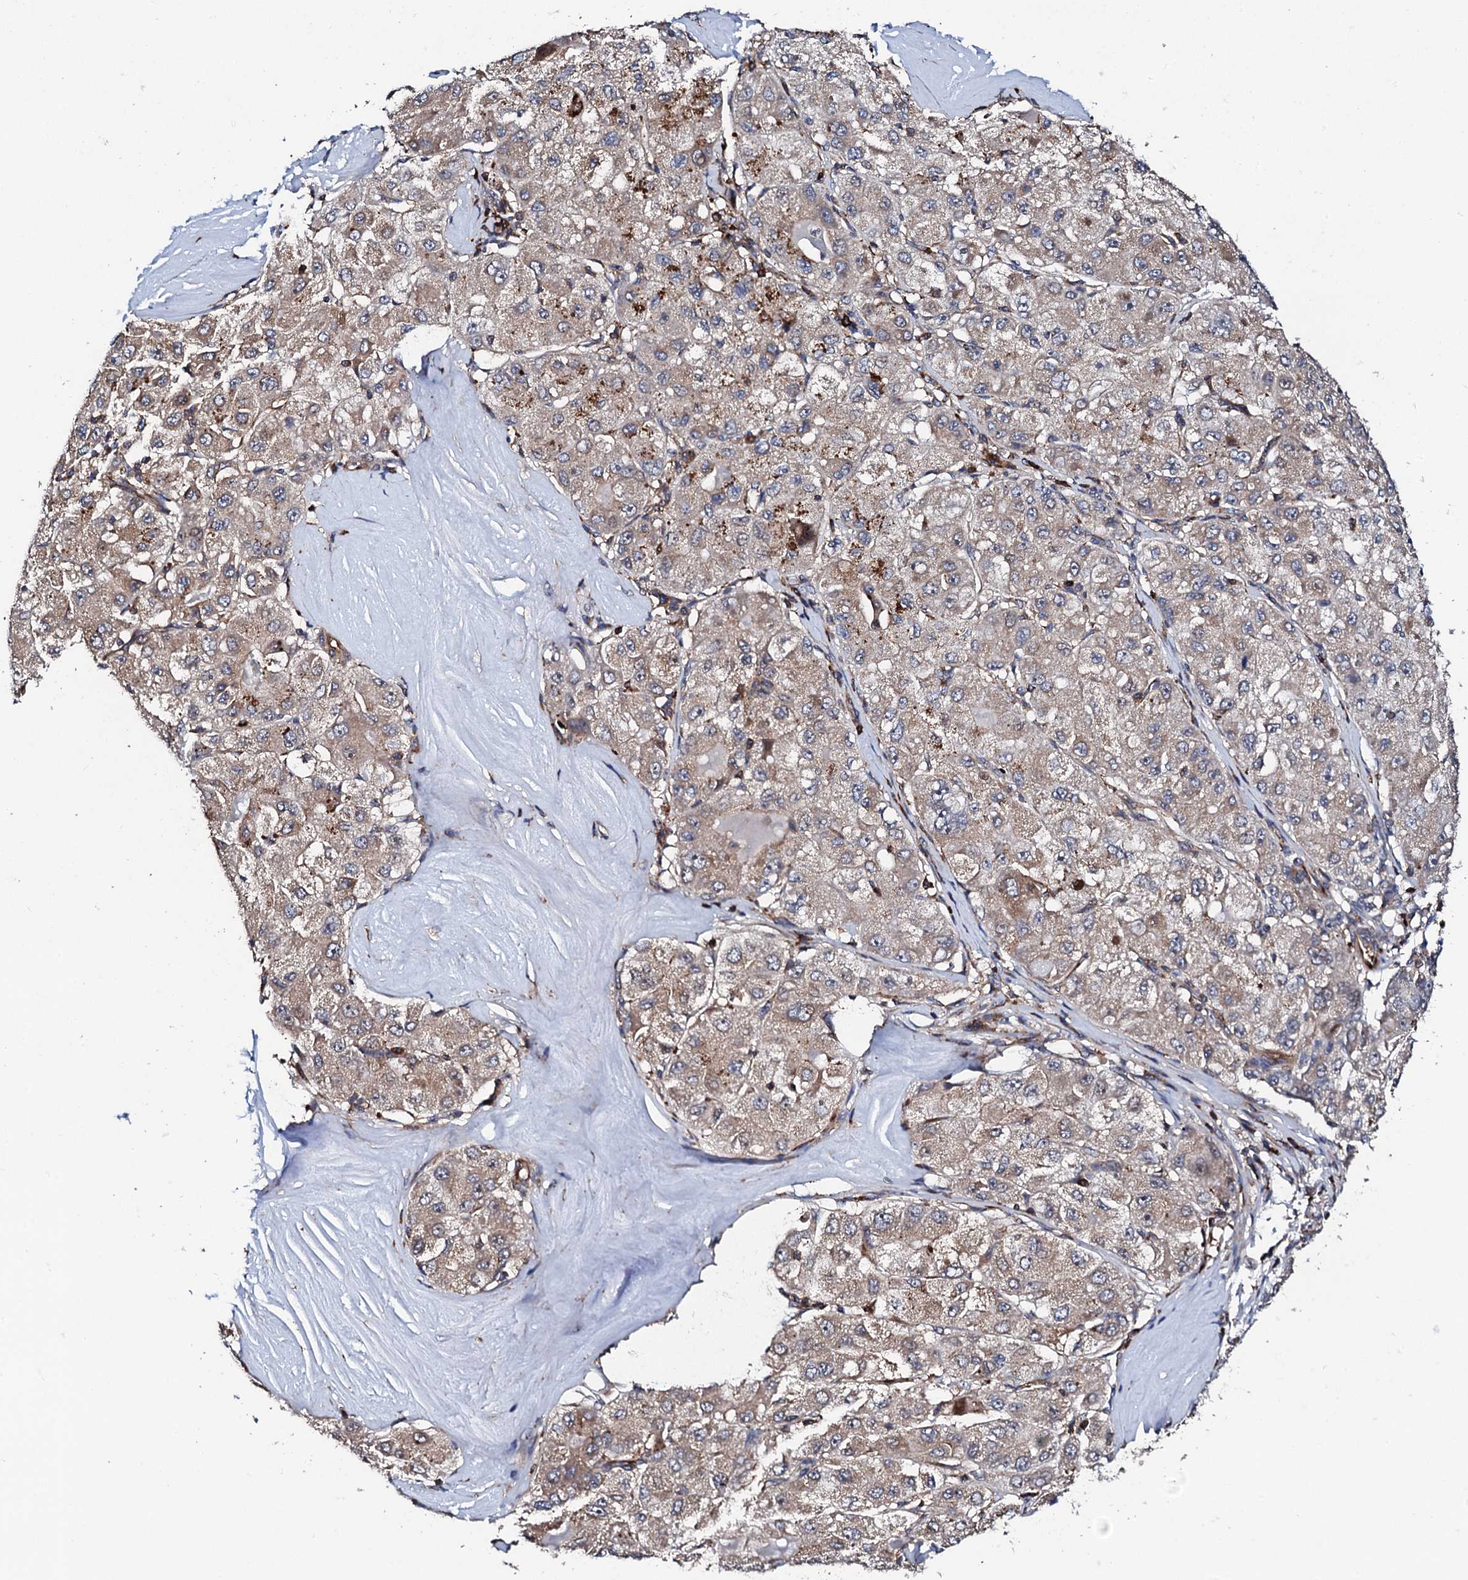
{"staining": {"intensity": "weak", "quantity": "25%-75%", "location": "cytoplasmic/membranous"}, "tissue": "liver cancer", "cell_type": "Tumor cells", "image_type": "cancer", "snomed": [{"axis": "morphology", "description": "Carcinoma, Hepatocellular, NOS"}, {"axis": "topography", "description": "Liver"}], "caption": "Immunohistochemical staining of human liver hepatocellular carcinoma displays low levels of weak cytoplasmic/membranous expression in about 25%-75% of tumor cells.", "gene": "GTPBP4", "patient": {"sex": "male", "age": 80}}